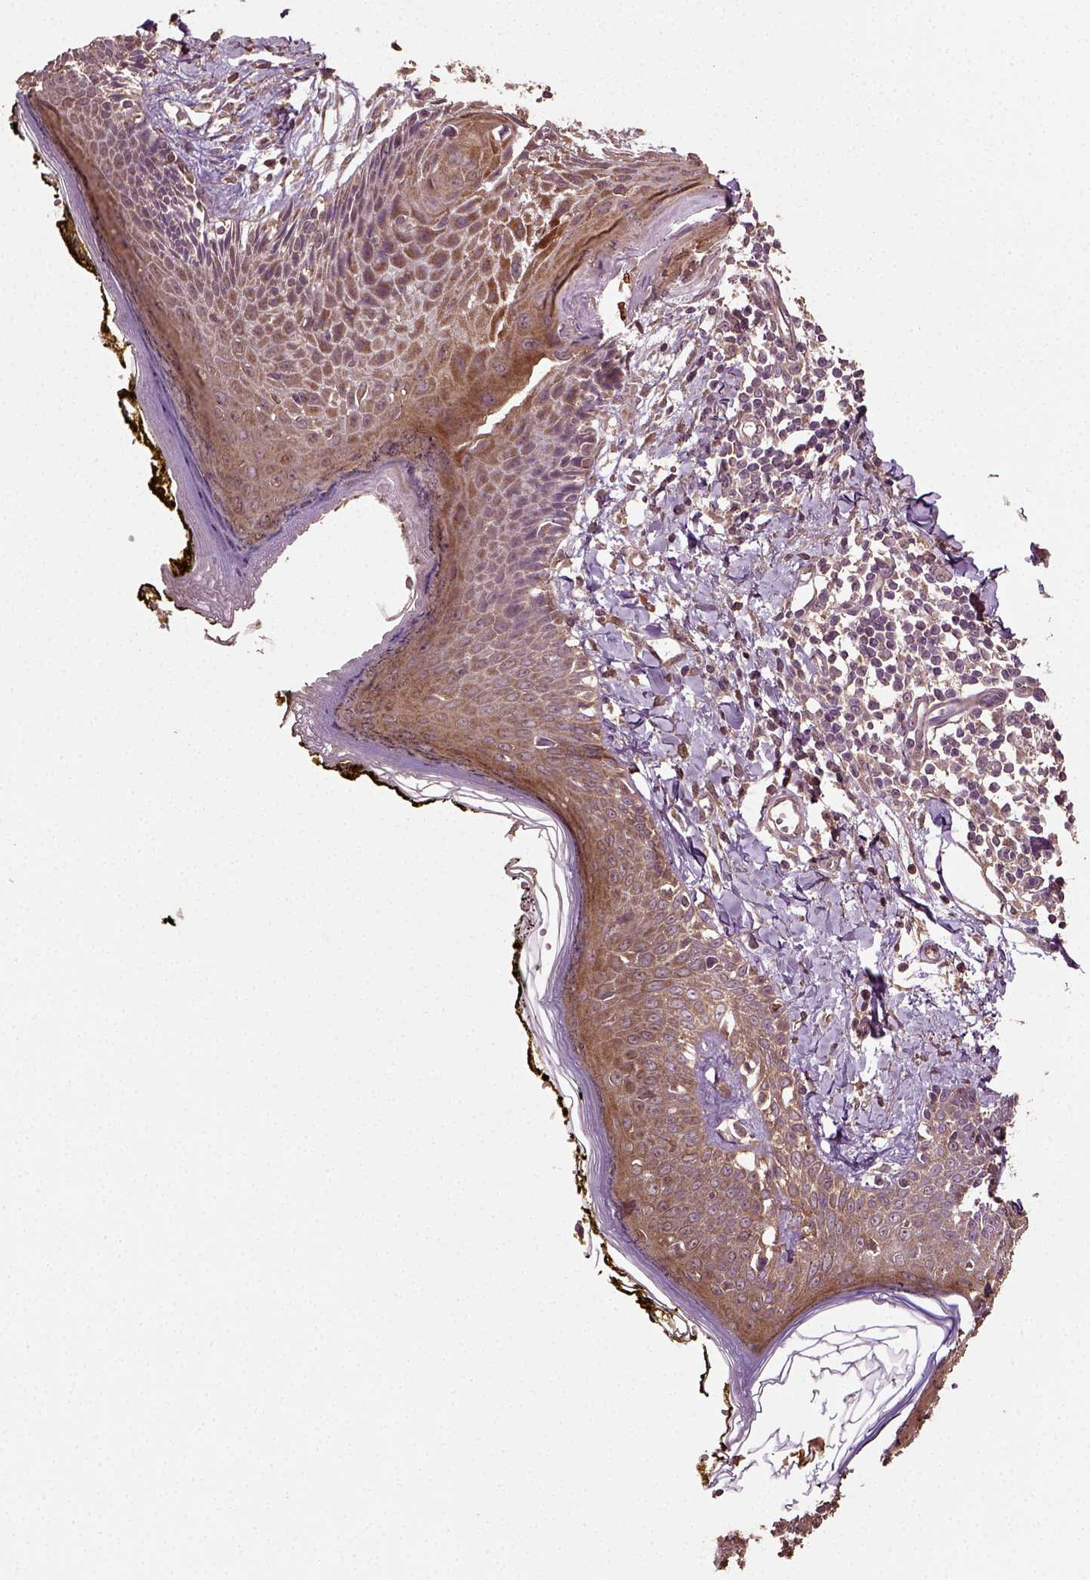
{"staining": {"intensity": "moderate", "quantity": "<25%", "location": "cytoplasmic/membranous"}, "tissue": "skin", "cell_type": "Fibroblasts", "image_type": "normal", "snomed": [{"axis": "morphology", "description": "Normal tissue, NOS"}, {"axis": "topography", "description": "Skin"}], "caption": "Protein expression analysis of unremarkable human skin reveals moderate cytoplasmic/membranous expression in approximately <25% of fibroblasts.", "gene": "ERV3", "patient": {"sex": "male", "age": 76}}